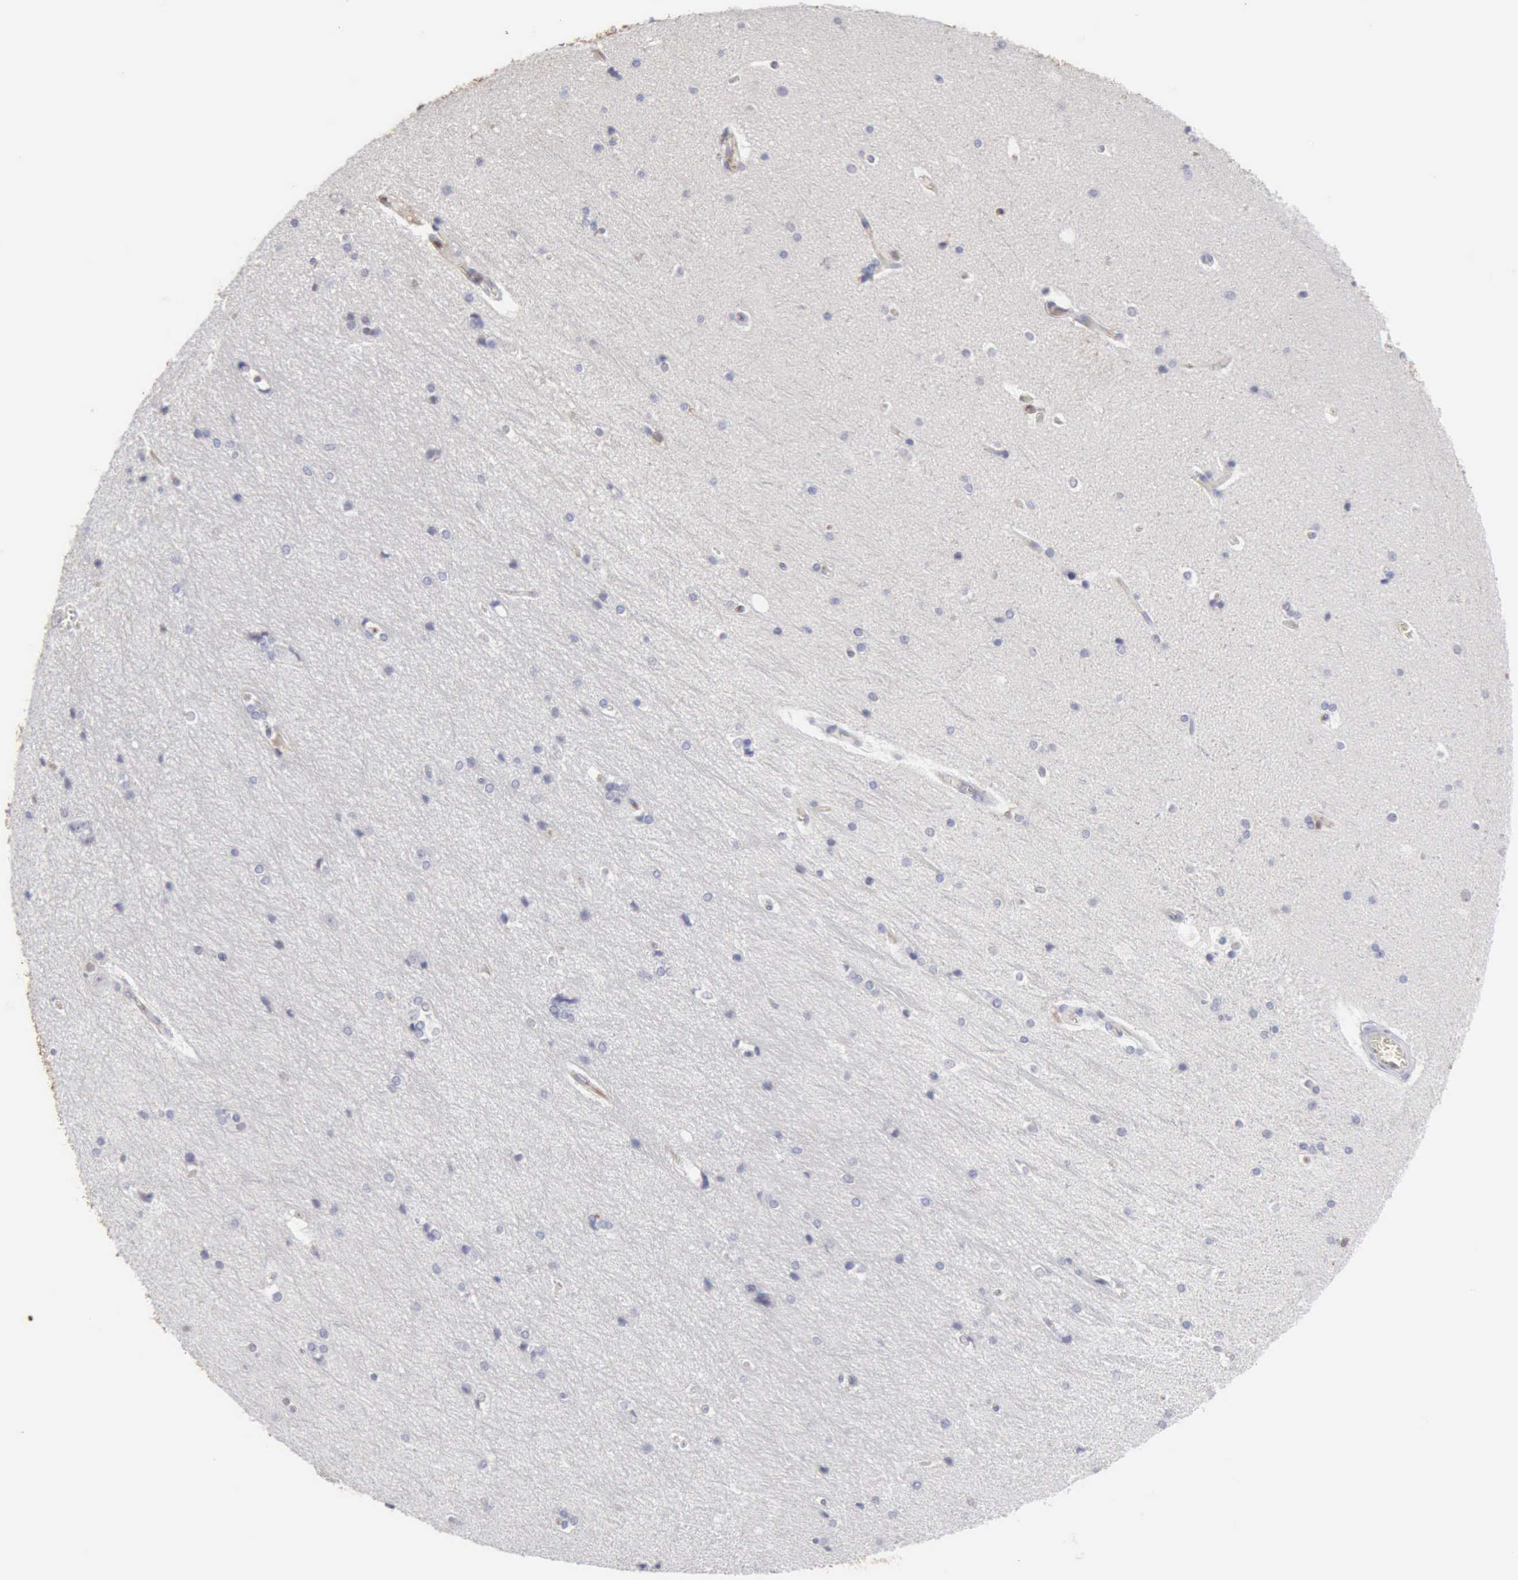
{"staining": {"intensity": "weak", "quantity": "<25%", "location": "nuclear"}, "tissue": "hippocampus", "cell_type": "Glial cells", "image_type": "normal", "snomed": [{"axis": "morphology", "description": "Normal tissue, NOS"}, {"axis": "topography", "description": "Hippocampus"}], "caption": "DAB (3,3'-diaminobenzidine) immunohistochemical staining of unremarkable human hippocampus displays no significant positivity in glial cells.", "gene": "SERPINA1", "patient": {"sex": "female", "age": 19}}